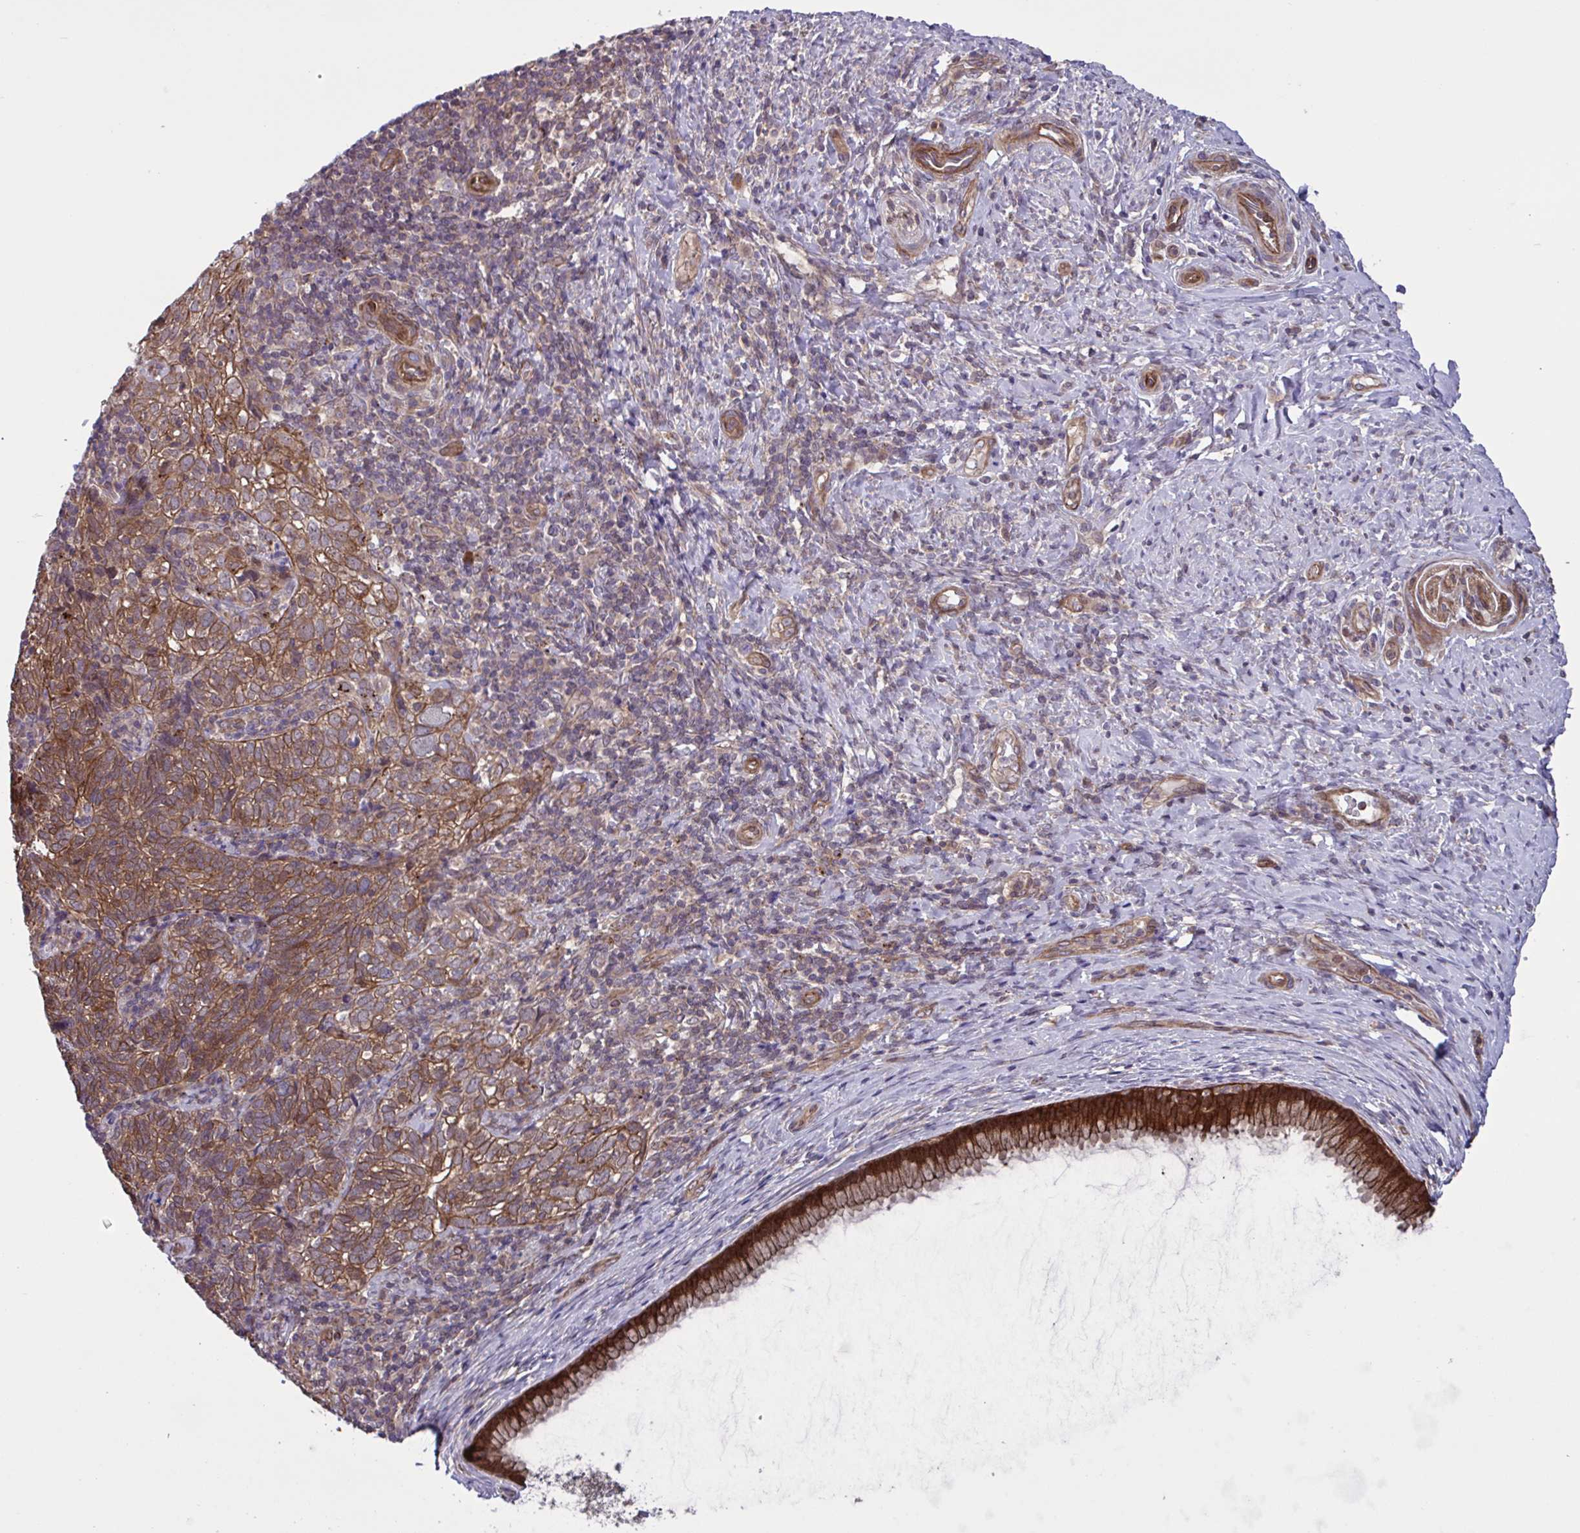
{"staining": {"intensity": "moderate", "quantity": ">75%", "location": "cytoplasmic/membranous"}, "tissue": "cervical cancer", "cell_type": "Tumor cells", "image_type": "cancer", "snomed": [{"axis": "morphology", "description": "Normal tissue, NOS"}, {"axis": "morphology", "description": "Squamous cell carcinoma, NOS"}, {"axis": "topography", "description": "Vagina"}, {"axis": "topography", "description": "Cervix"}], "caption": "Protein staining of squamous cell carcinoma (cervical) tissue exhibits moderate cytoplasmic/membranous positivity in about >75% of tumor cells.", "gene": "GLTP", "patient": {"sex": "female", "age": 45}}